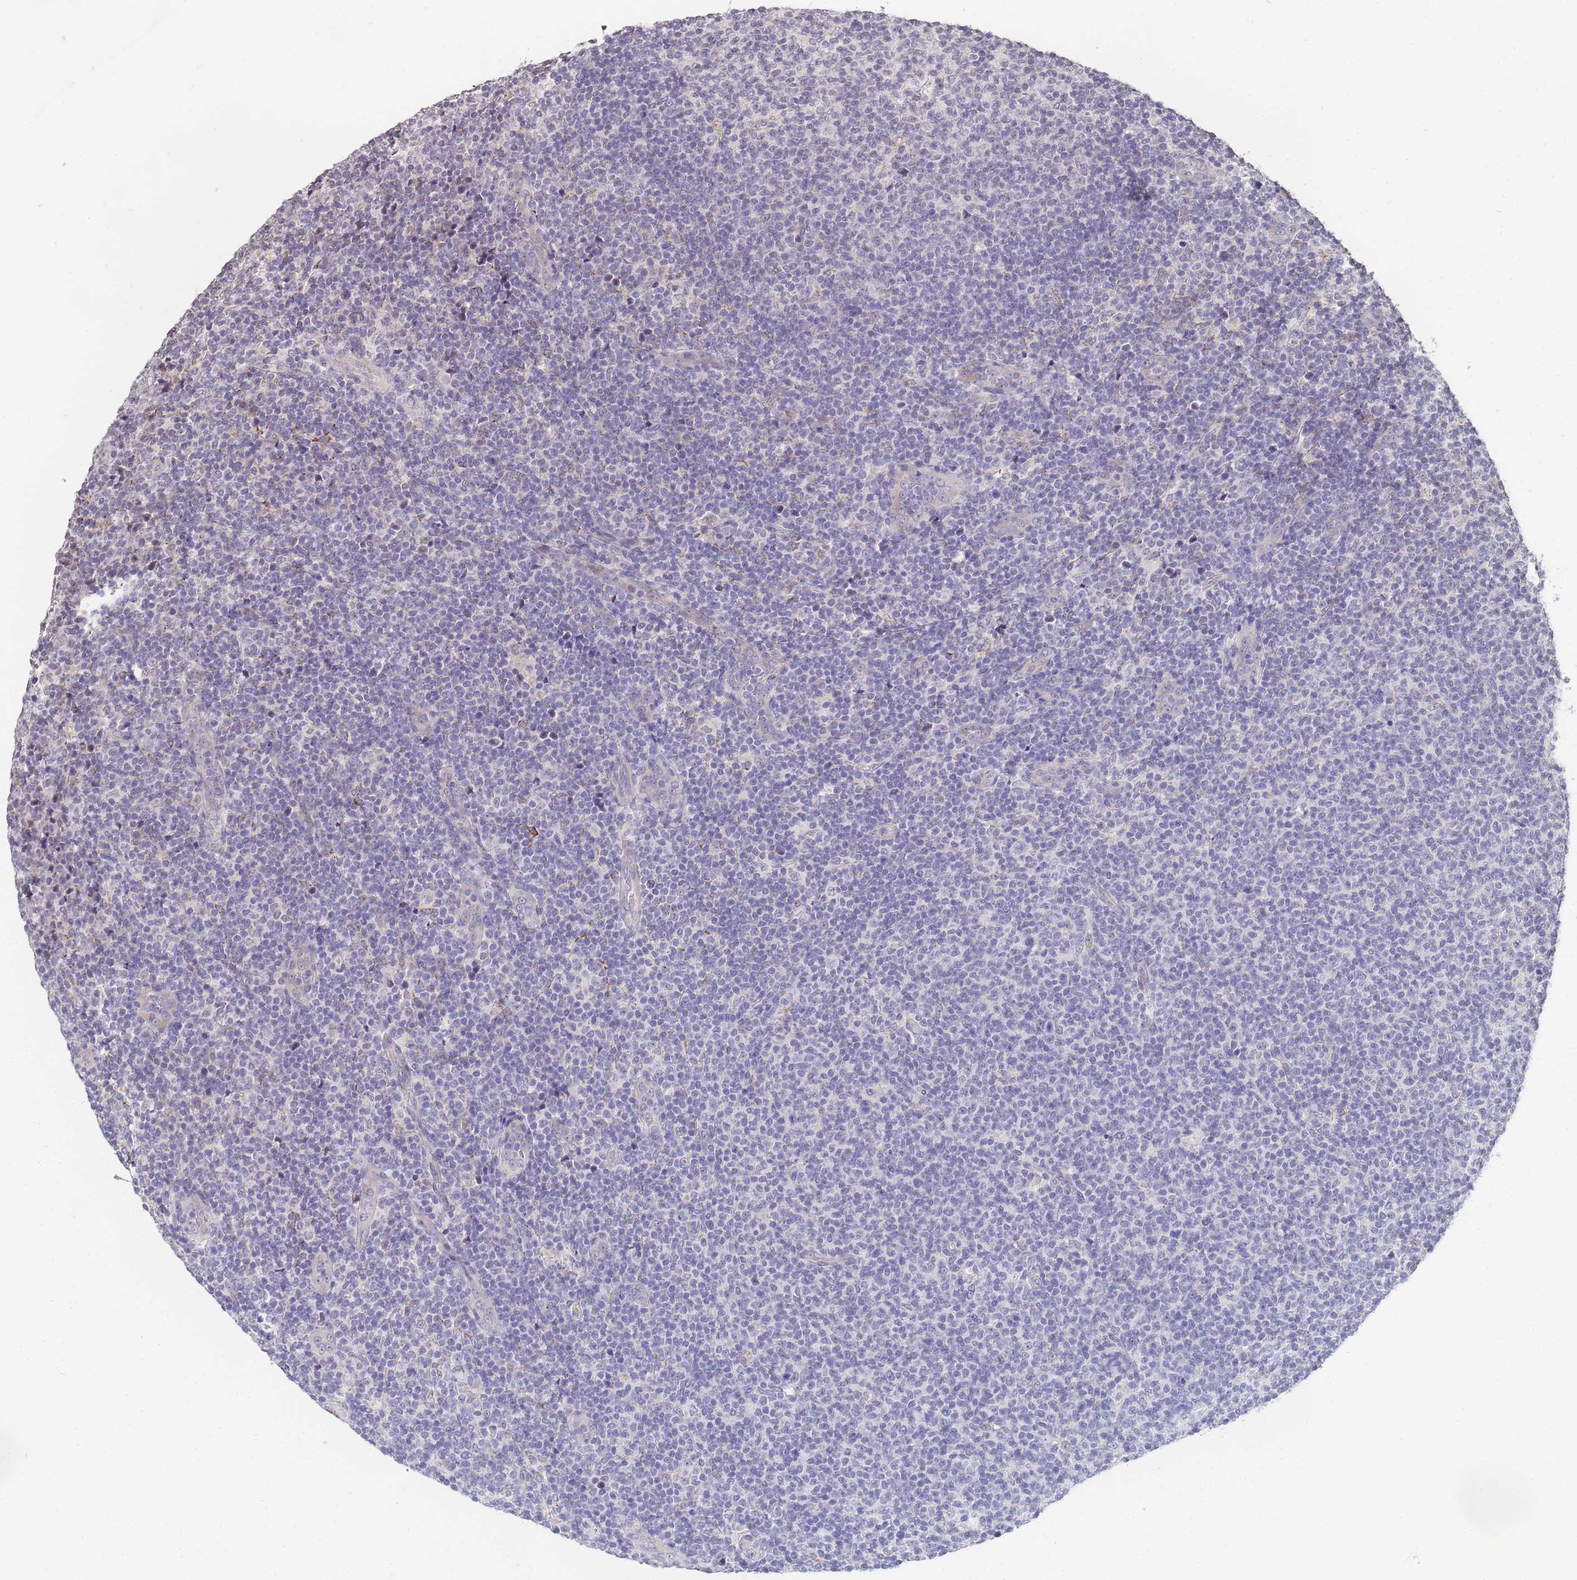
{"staining": {"intensity": "negative", "quantity": "none", "location": "none"}, "tissue": "lymphoma", "cell_type": "Tumor cells", "image_type": "cancer", "snomed": [{"axis": "morphology", "description": "Malignant lymphoma, non-Hodgkin's type, Low grade"}, {"axis": "topography", "description": "Lymph node"}], "caption": "Human low-grade malignant lymphoma, non-Hodgkin's type stained for a protein using IHC displays no positivity in tumor cells.", "gene": "MYL7", "patient": {"sex": "male", "age": 66}}